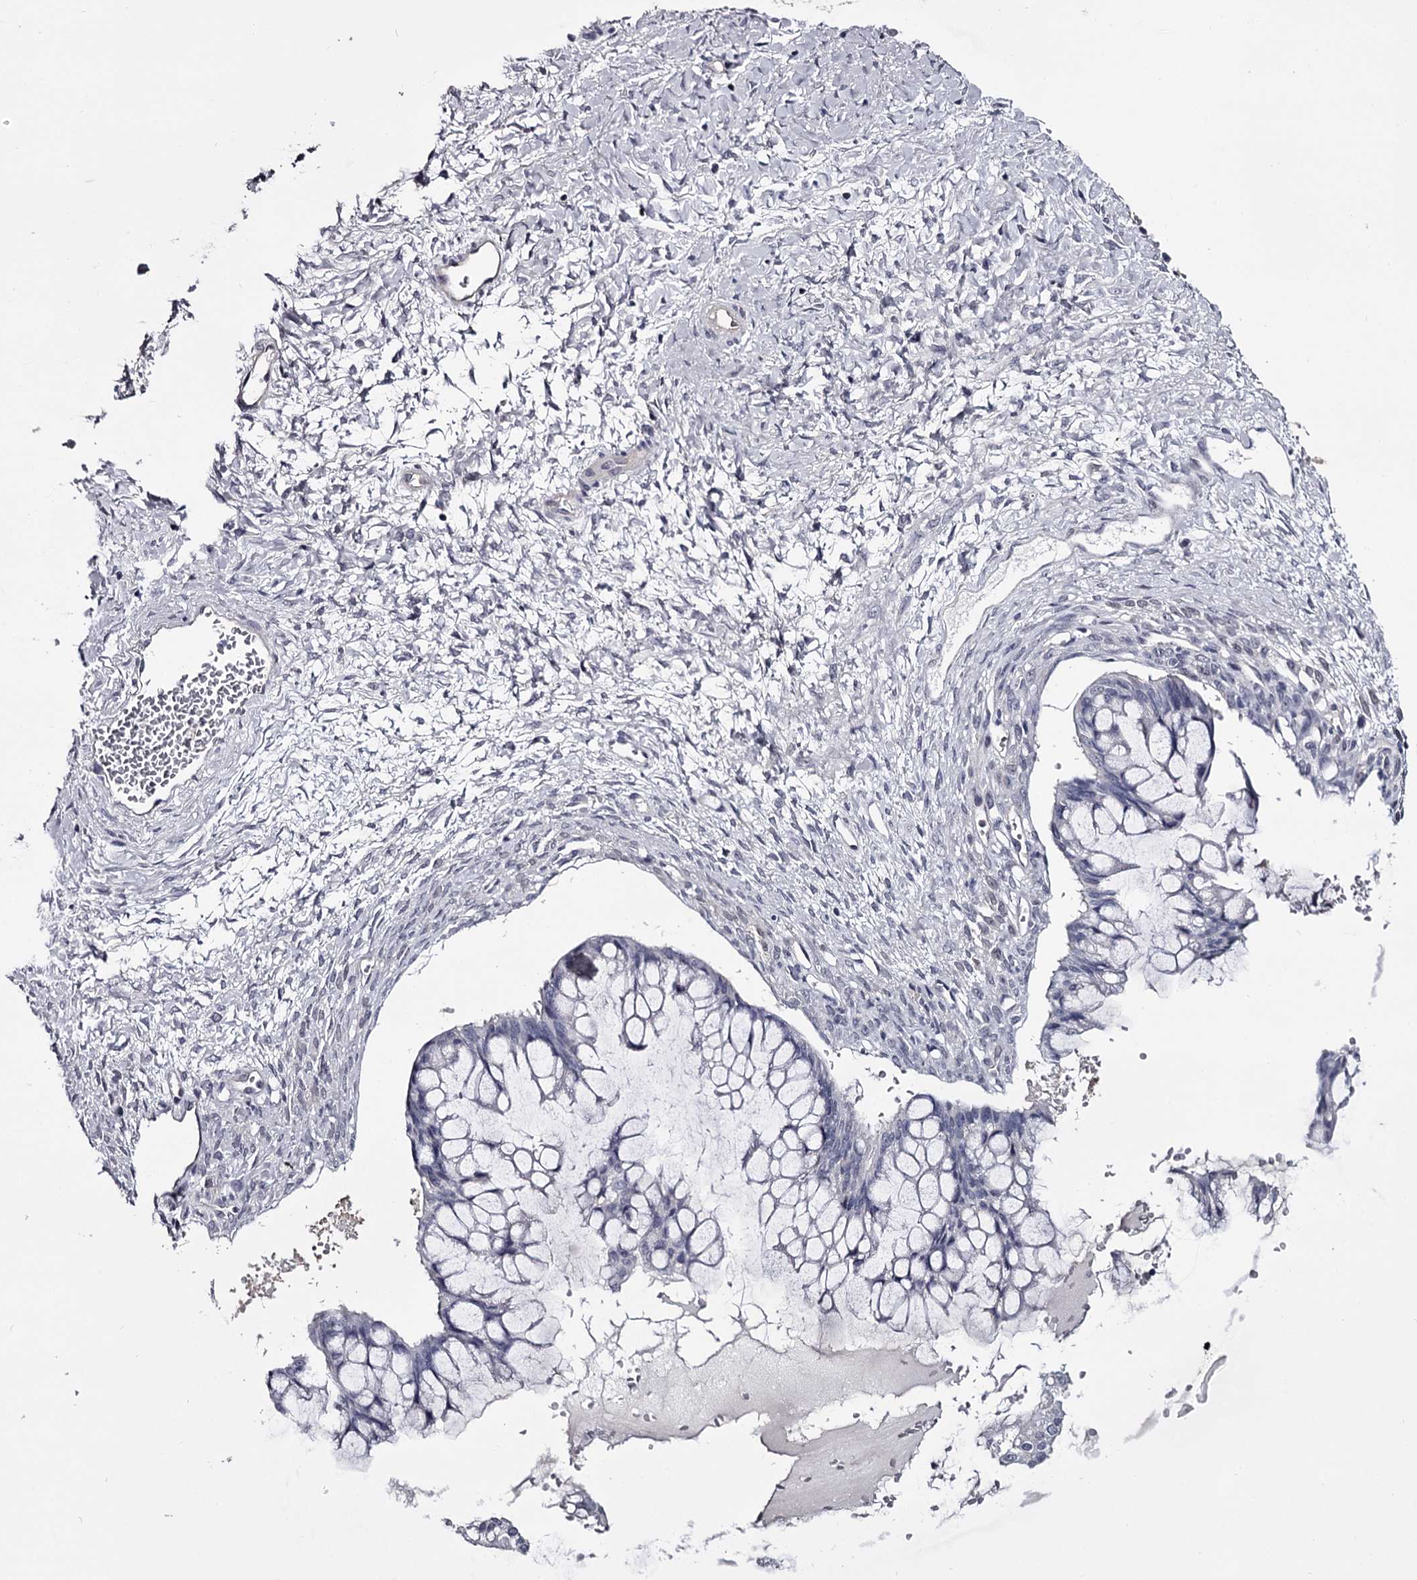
{"staining": {"intensity": "negative", "quantity": "none", "location": "none"}, "tissue": "ovarian cancer", "cell_type": "Tumor cells", "image_type": "cancer", "snomed": [{"axis": "morphology", "description": "Cystadenocarcinoma, mucinous, NOS"}, {"axis": "topography", "description": "Ovary"}], "caption": "This is an immunohistochemistry (IHC) histopathology image of mucinous cystadenocarcinoma (ovarian). There is no expression in tumor cells.", "gene": "GSTO1", "patient": {"sex": "female", "age": 73}}